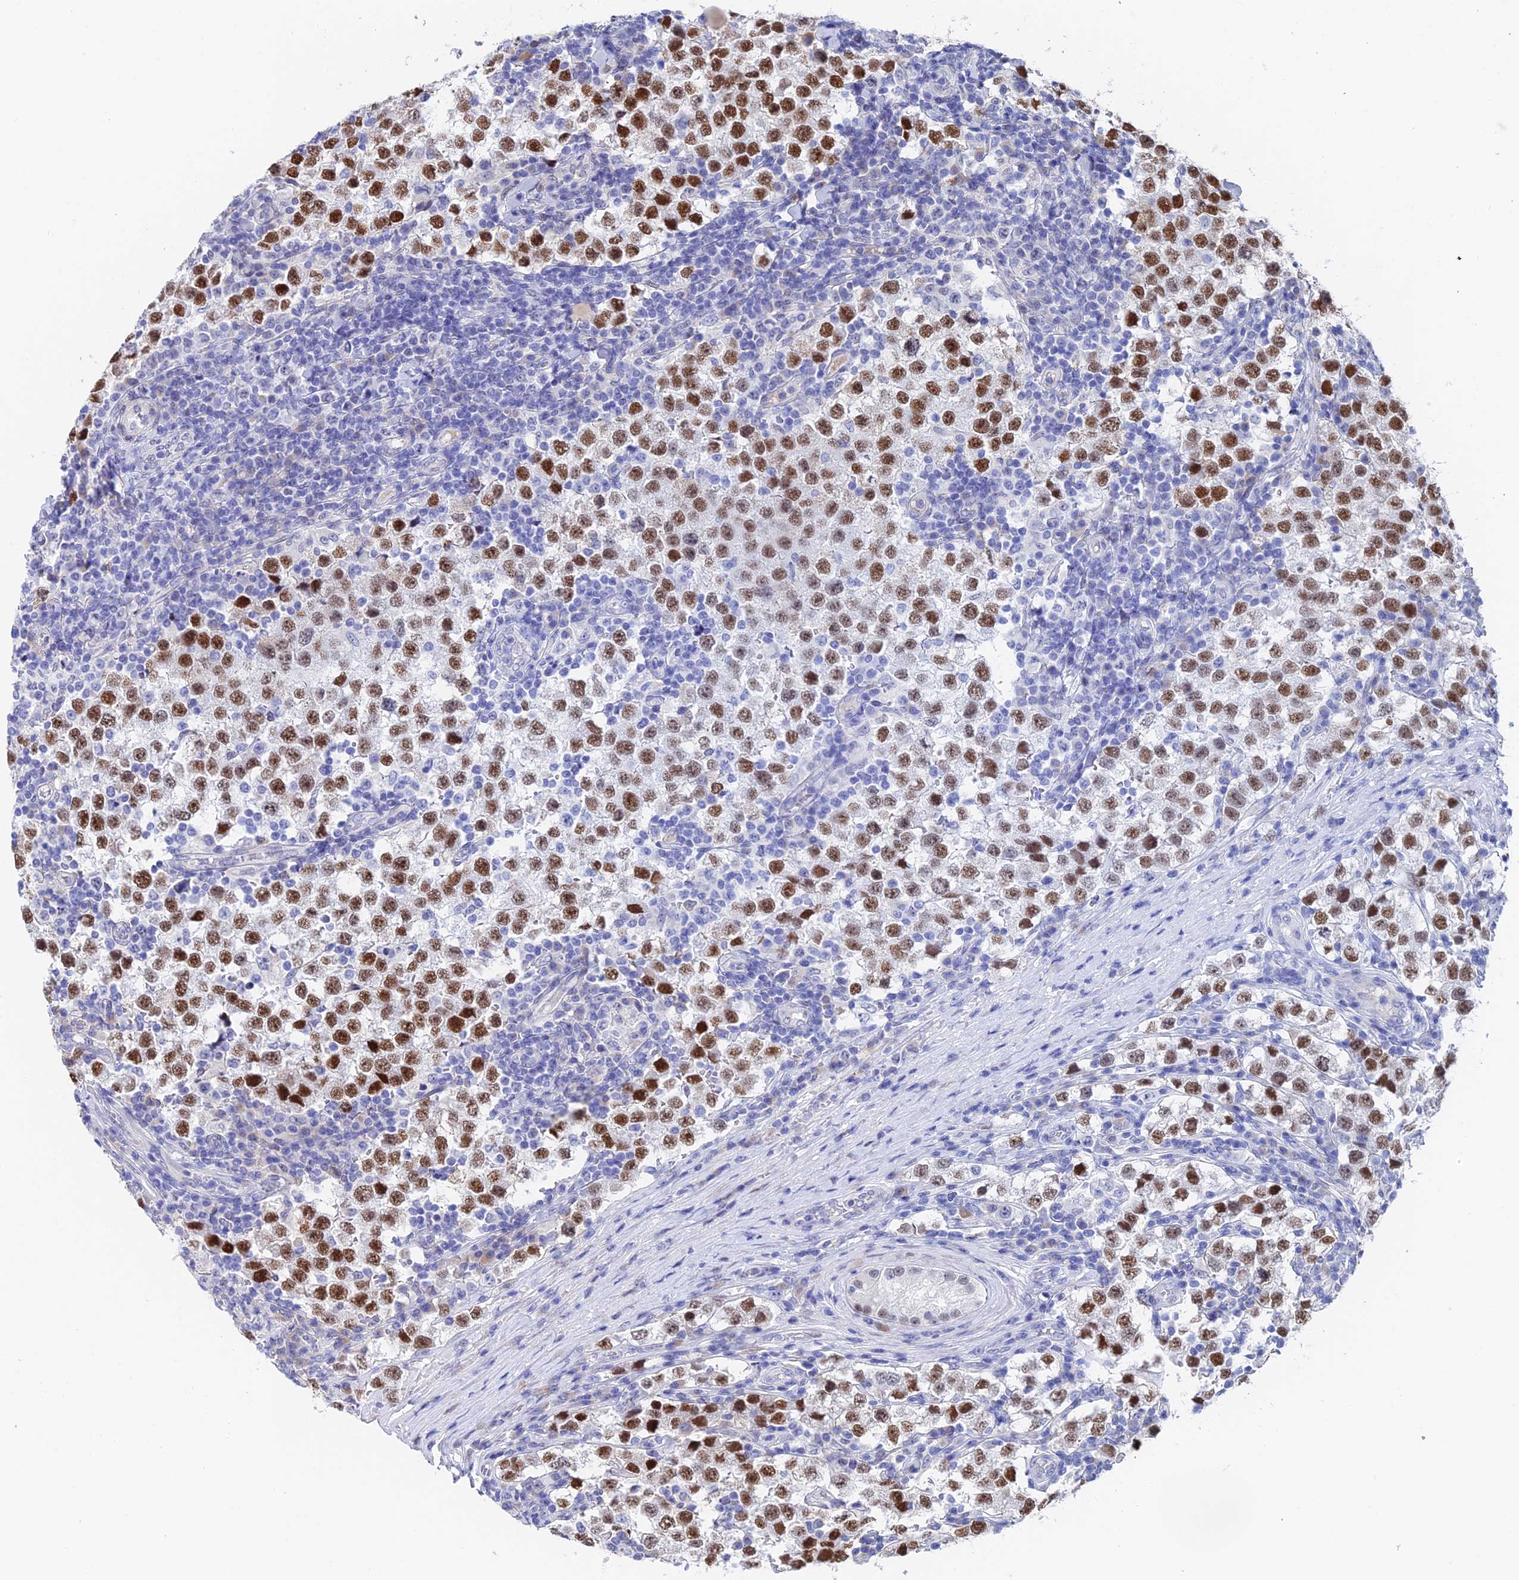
{"staining": {"intensity": "moderate", "quantity": ">75%", "location": "nuclear"}, "tissue": "testis cancer", "cell_type": "Tumor cells", "image_type": "cancer", "snomed": [{"axis": "morphology", "description": "Seminoma, NOS"}, {"axis": "topography", "description": "Testis"}], "caption": "A medium amount of moderate nuclear expression is present in about >75% of tumor cells in testis cancer (seminoma) tissue.", "gene": "TRIM24", "patient": {"sex": "male", "age": 34}}